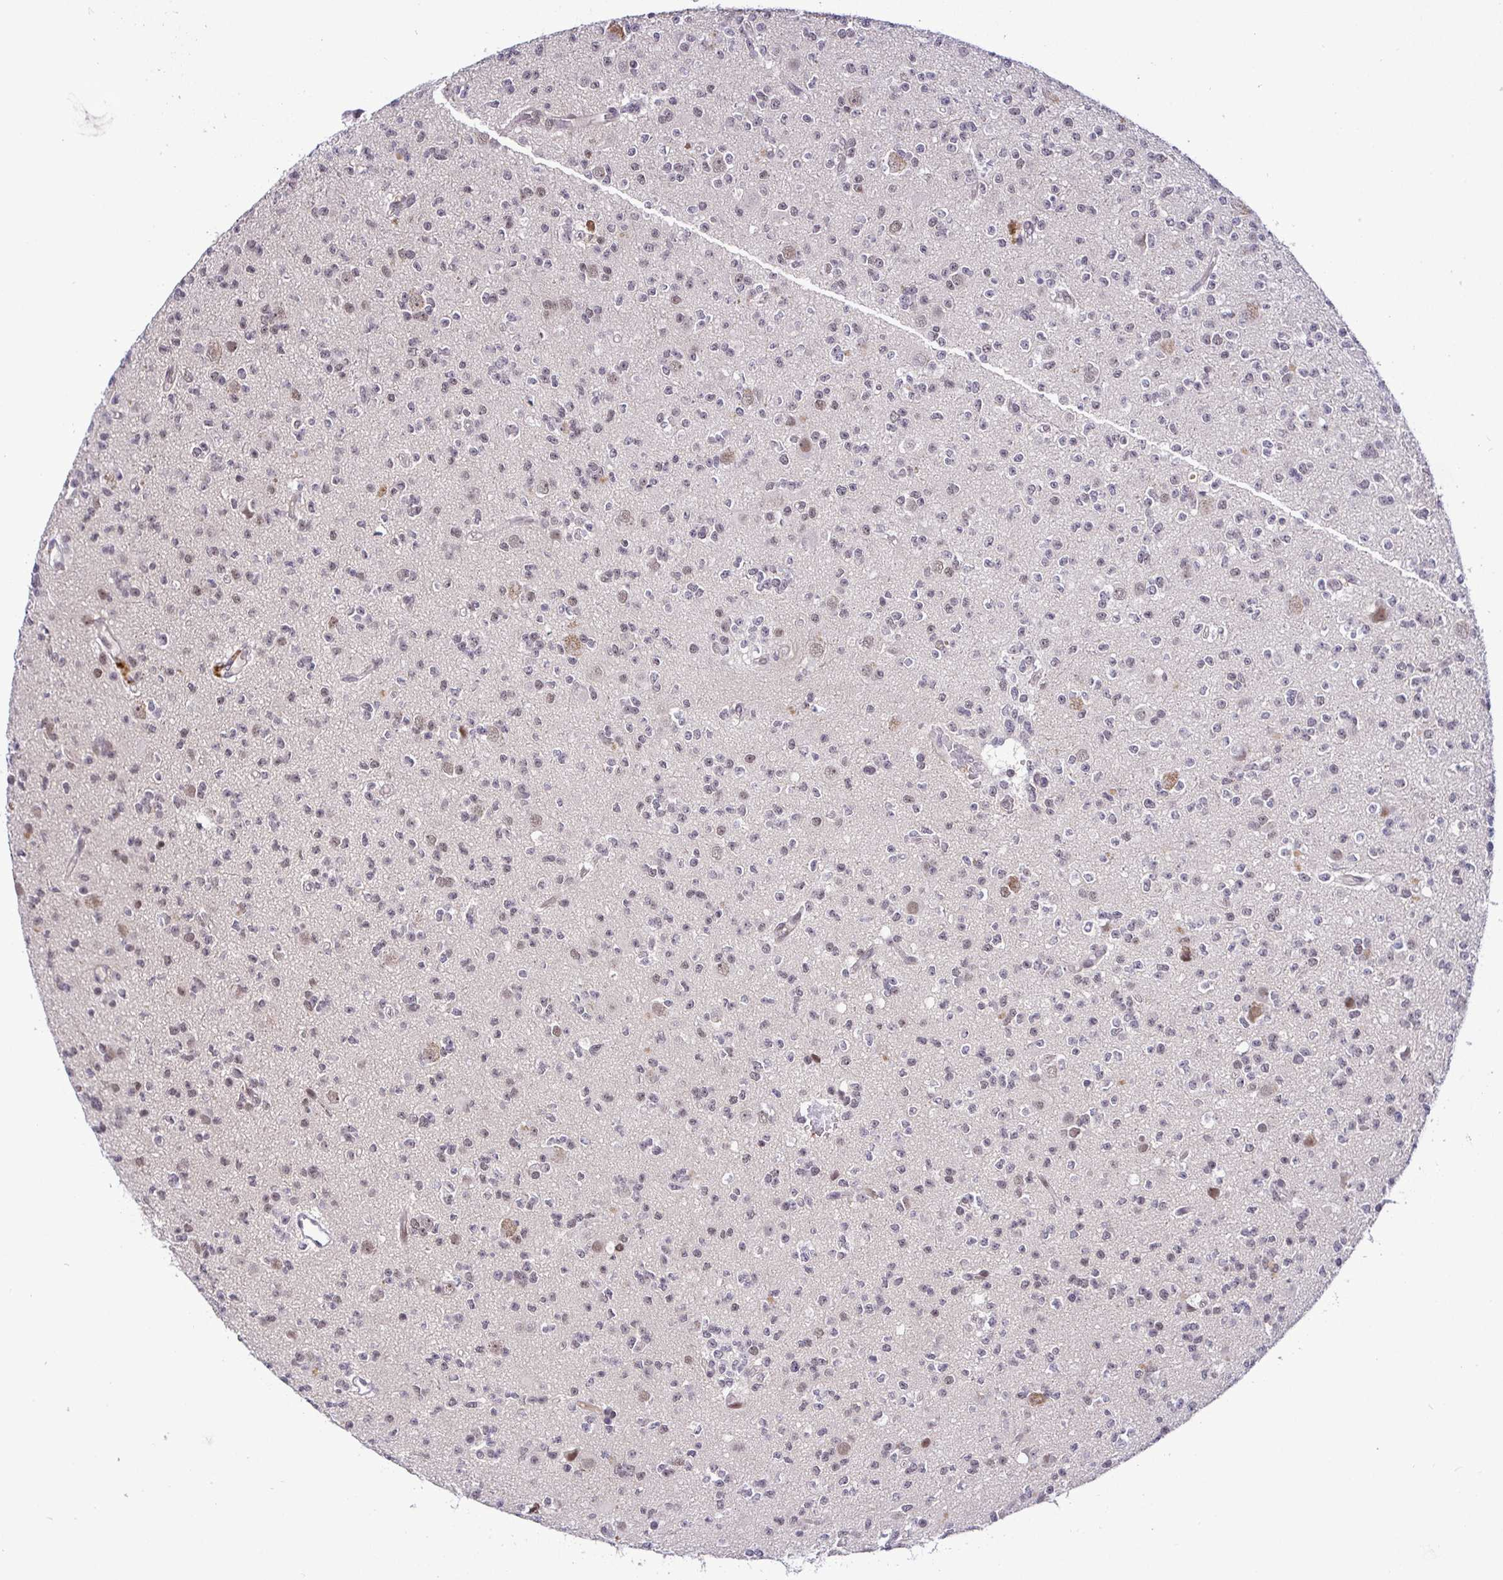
{"staining": {"intensity": "weak", "quantity": "25%-75%", "location": "nuclear"}, "tissue": "glioma", "cell_type": "Tumor cells", "image_type": "cancer", "snomed": [{"axis": "morphology", "description": "Glioma, malignant, High grade"}, {"axis": "topography", "description": "Brain"}], "caption": "This photomicrograph demonstrates IHC staining of glioma, with low weak nuclear expression in about 25%-75% of tumor cells.", "gene": "NUP188", "patient": {"sex": "male", "age": 36}}